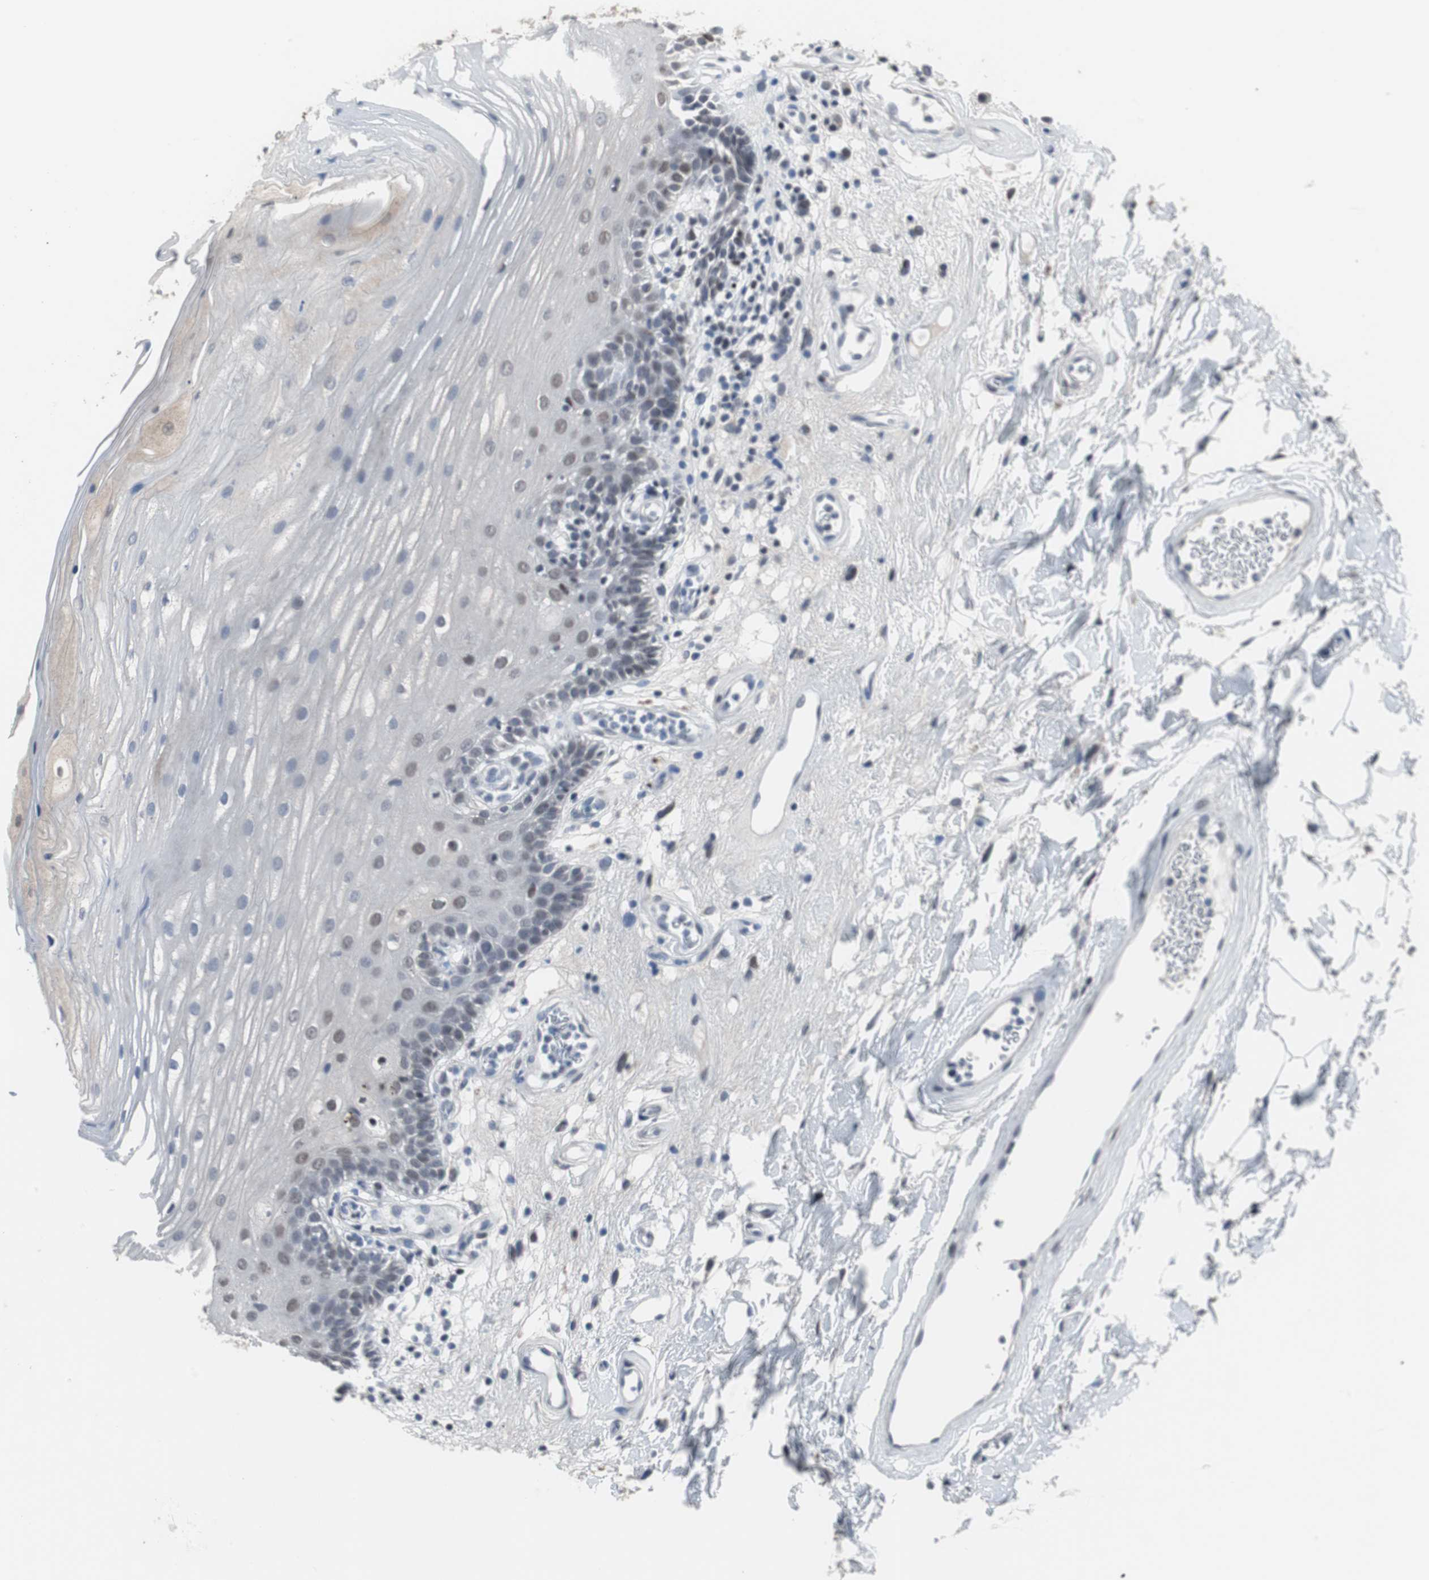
{"staining": {"intensity": "moderate", "quantity": "25%-75%", "location": "nuclear"}, "tissue": "oral mucosa", "cell_type": "Squamous epithelial cells", "image_type": "normal", "snomed": [{"axis": "morphology", "description": "Normal tissue, NOS"}, {"axis": "morphology", "description": "Squamous cell carcinoma, NOS"}, {"axis": "topography", "description": "Skeletal muscle"}, {"axis": "topography", "description": "Oral tissue"}], "caption": "DAB (3,3'-diaminobenzidine) immunohistochemical staining of benign human oral mucosa exhibits moderate nuclear protein expression in about 25%-75% of squamous epithelial cells.", "gene": "FOXP4", "patient": {"sex": "male", "age": 71}}